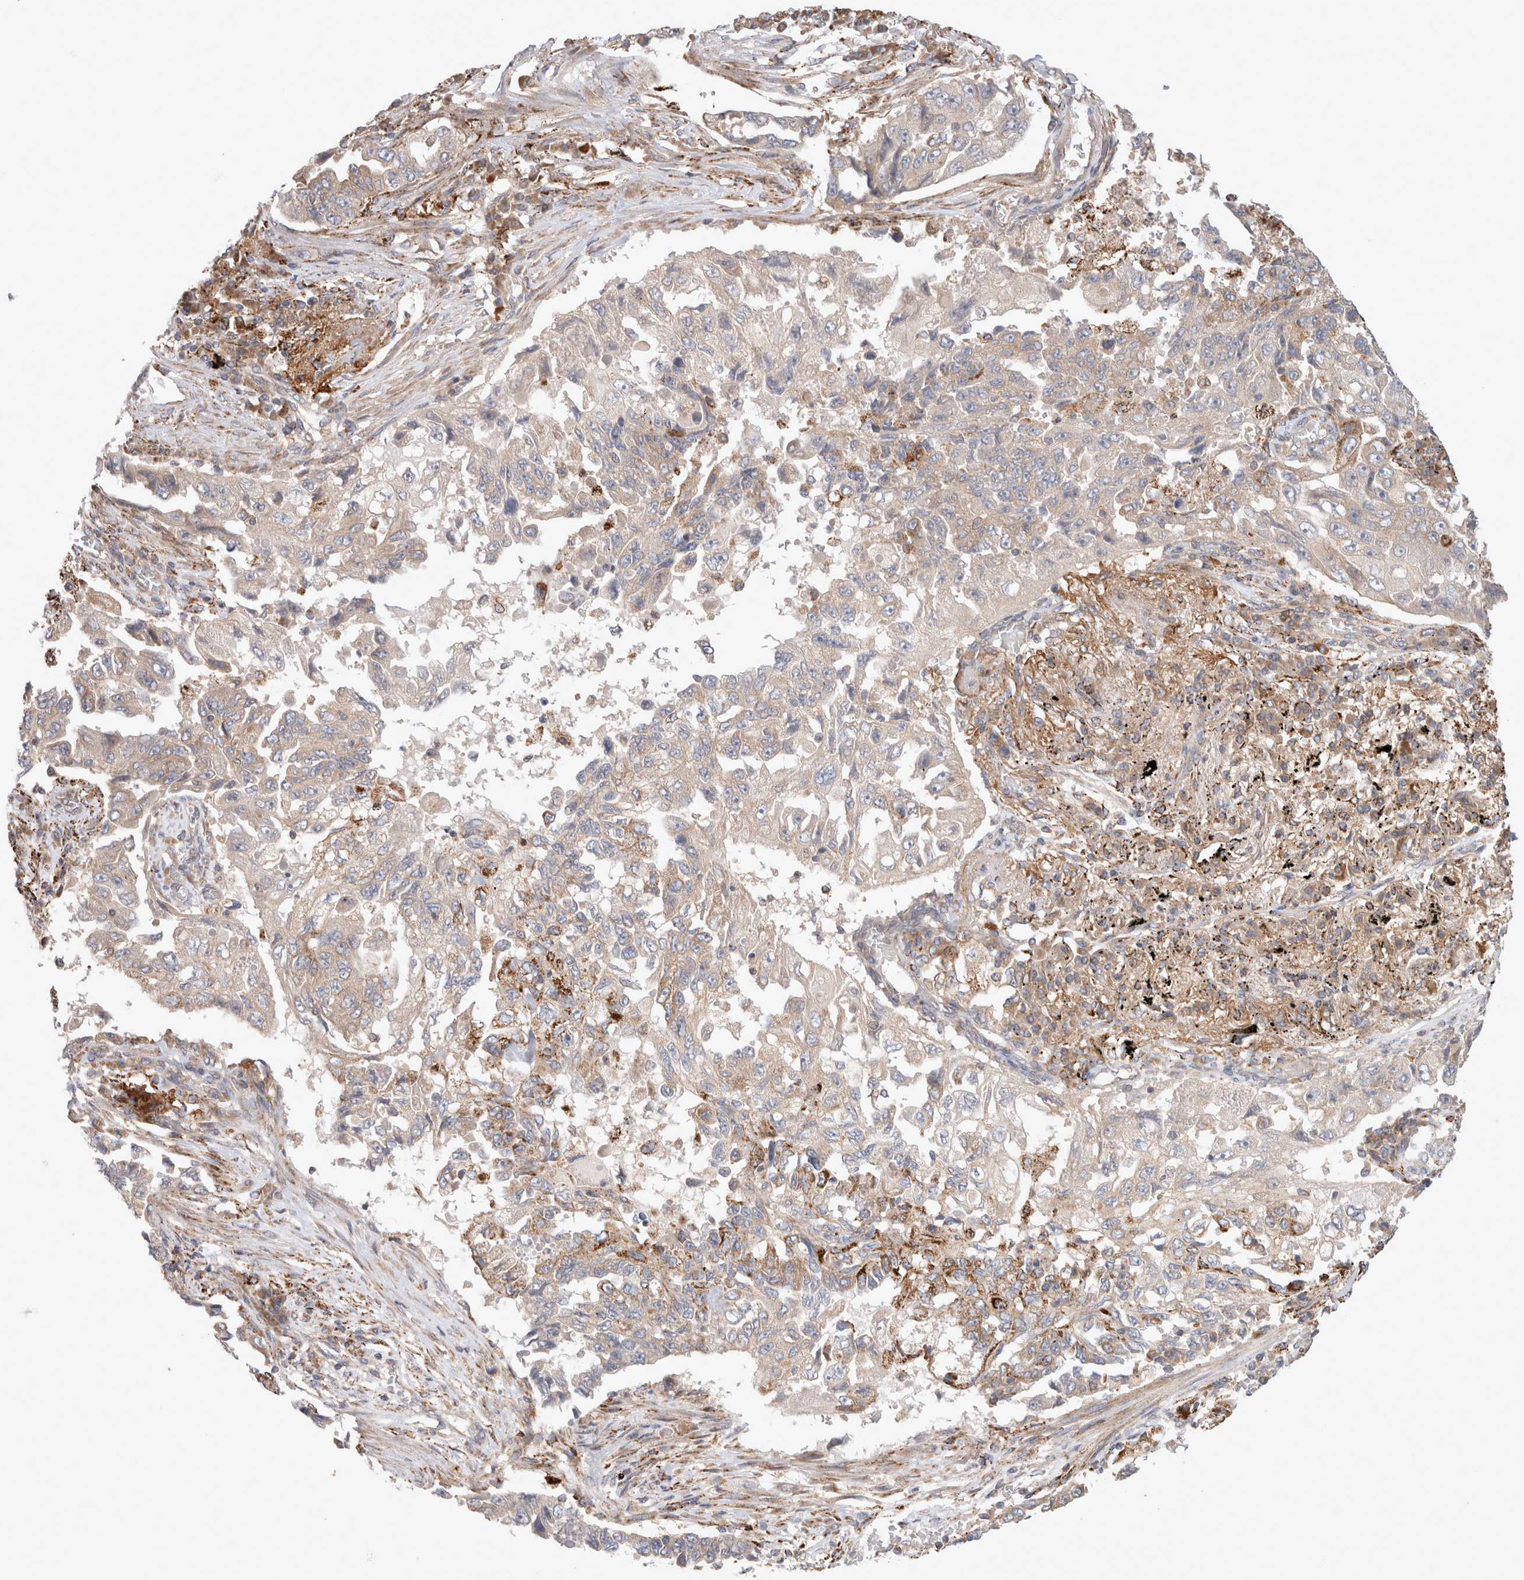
{"staining": {"intensity": "moderate", "quantity": "<25%", "location": "cytoplasmic/membranous"}, "tissue": "lung cancer", "cell_type": "Tumor cells", "image_type": "cancer", "snomed": [{"axis": "morphology", "description": "Adenocarcinoma, NOS"}, {"axis": "topography", "description": "Lung"}], "caption": "Brown immunohistochemical staining in adenocarcinoma (lung) shows moderate cytoplasmic/membranous expression in about <25% of tumor cells. (brown staining indicates protein expression, while blue staining denotes nuclei).", "gene": "HROB", "patient": {"sex": "female", "age": 51}}